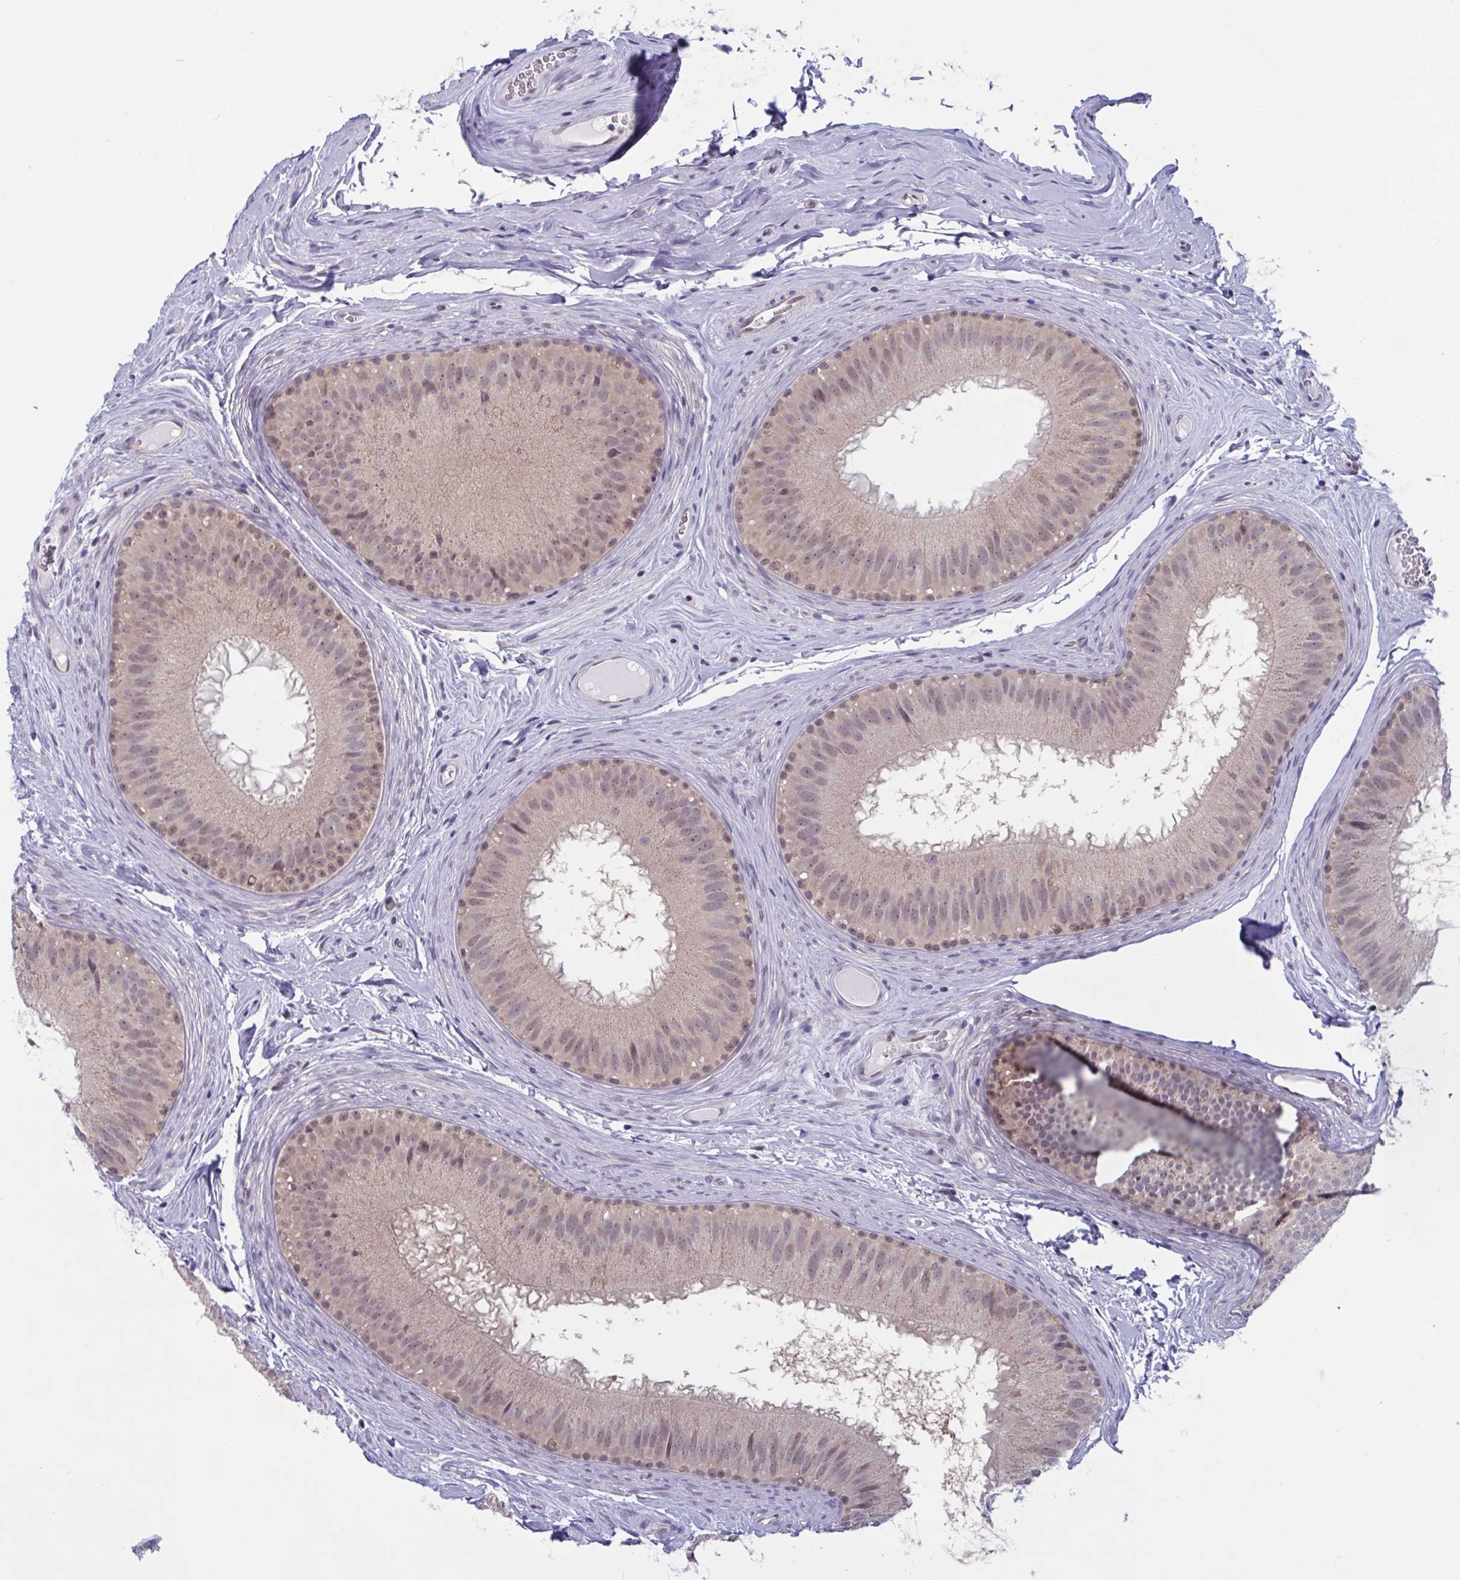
{"staining": {"intensity": "weak", "quantity": "25%-75%", "location": "cytoplasmic/membranous,nuclear"}, "tissue": "epididymis", "cell_type": "Glandular cells", "image_type": "normal", "snomed": [{"axis": "morphology", "description": "Normal tissue, NOS"}, {"axis": "topography", "description": "Epididymis"}], "caption": "Immunohistochemistry (IHC) image of normal epididymis: epididymis stained using immunohistochemistry (IHC) reveals low levels of weak protein expression localized specifically in the cytoplasmic/membranous,nuclear of glandular cells, appearing as a cytoplasmic/membranous,nuclear brown color.", "gene": "TSN", "patient": {"sex": "male", "age": 44}}